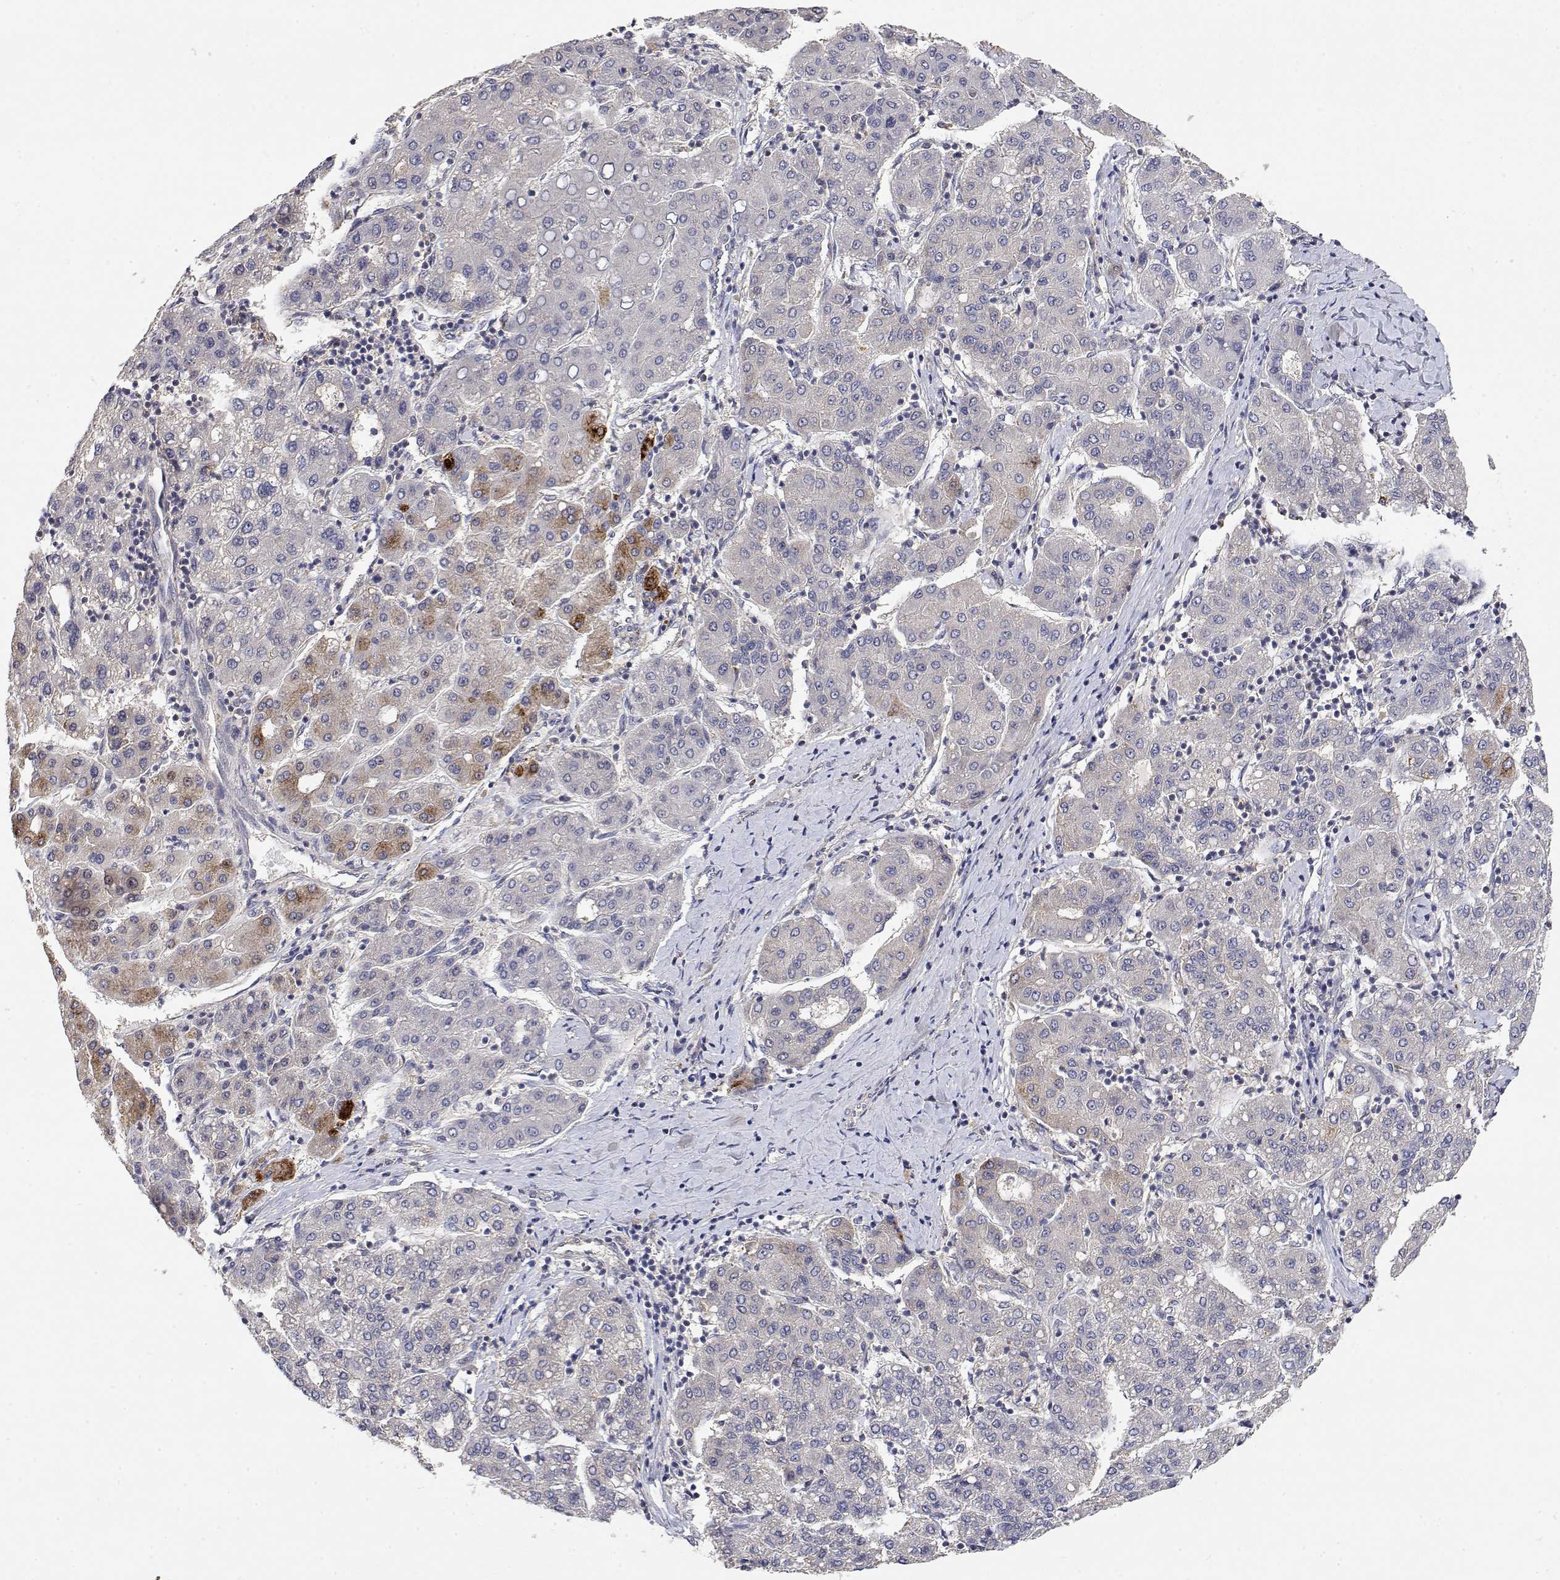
{"staining": {"intensity": "strong", "quantity": "<25%", "location": "cytoplasmic/membranous"}, "tissue": "liver cancer", "cell_type": "Tumor cells", "image_type": "cancer", "snomed": [{"axis": "morphology", "description": "Carcinoma, Hepatocellular, NOS"}, {"axis": "topography", "description": "Liver"}], "caption": "Human liver hepatocellular carcinoma stained with a protein marker demonstrates strong staining in tumor cells.", "gene": "LONRF3", "patient": {"sex": "male", "age": 65}}